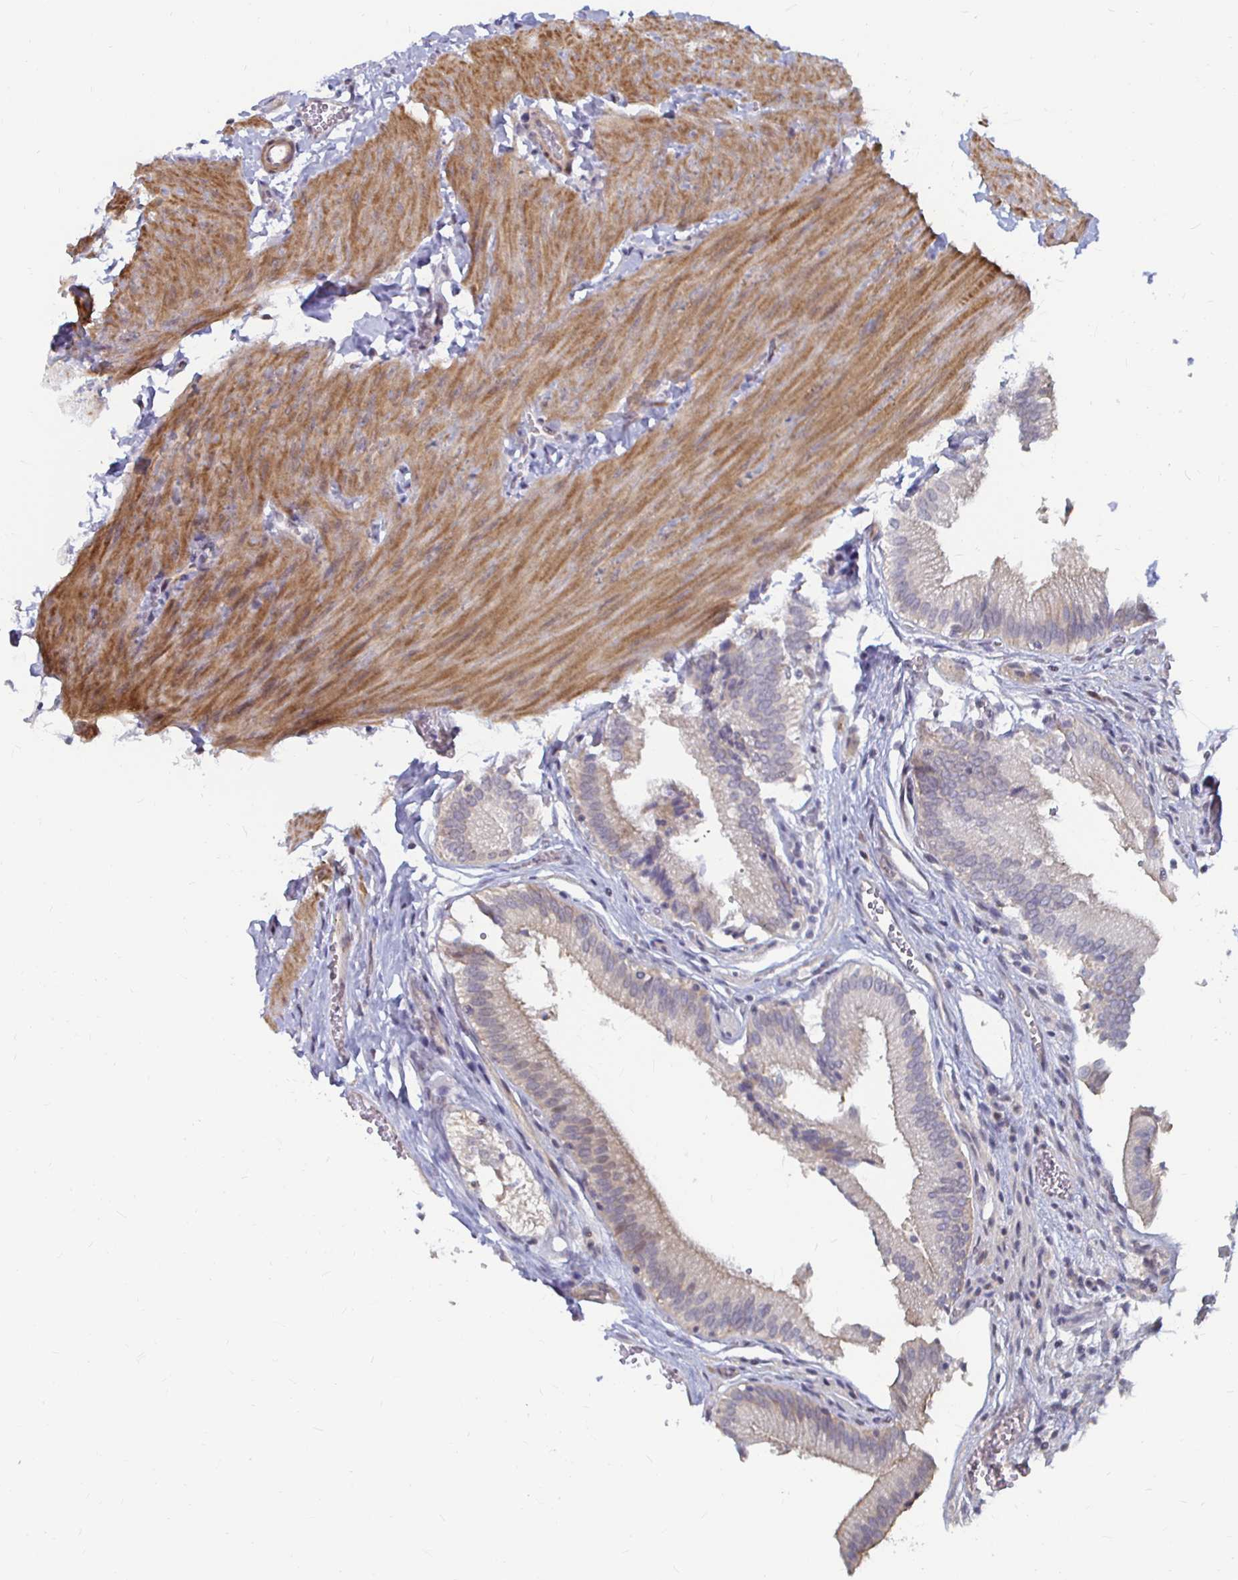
{"staining": {"intensity": "weak", "quantity": "25%-75%", "location": "cytoplasmic/membranous,nuclear"}, "tissue": "gallbladder", "cell_type": "Glandular cells", "image_type": "normal", "snomed": [{"axis": "morphology", "description": "Normal tissue, NOS"}, {"axis": "topography", "description": "Gallbladder"}, {"axis": "topography", "description": "Peripheral nerve tissue"}], "caption": "Immunohistochemical staining of normal human gallbladder reveals weak cytoplasmic/membranous,nuclear protein staining in approximately 25%-75% of glandular cells. (Stains: DAB (3,3'-diaminobenzidine) in brown, nuclei in blue, Microscopy: brightfield microscopy at high magnification).", "gene": "CAPN11", "patient": {"sex": "male", "age": 17}}